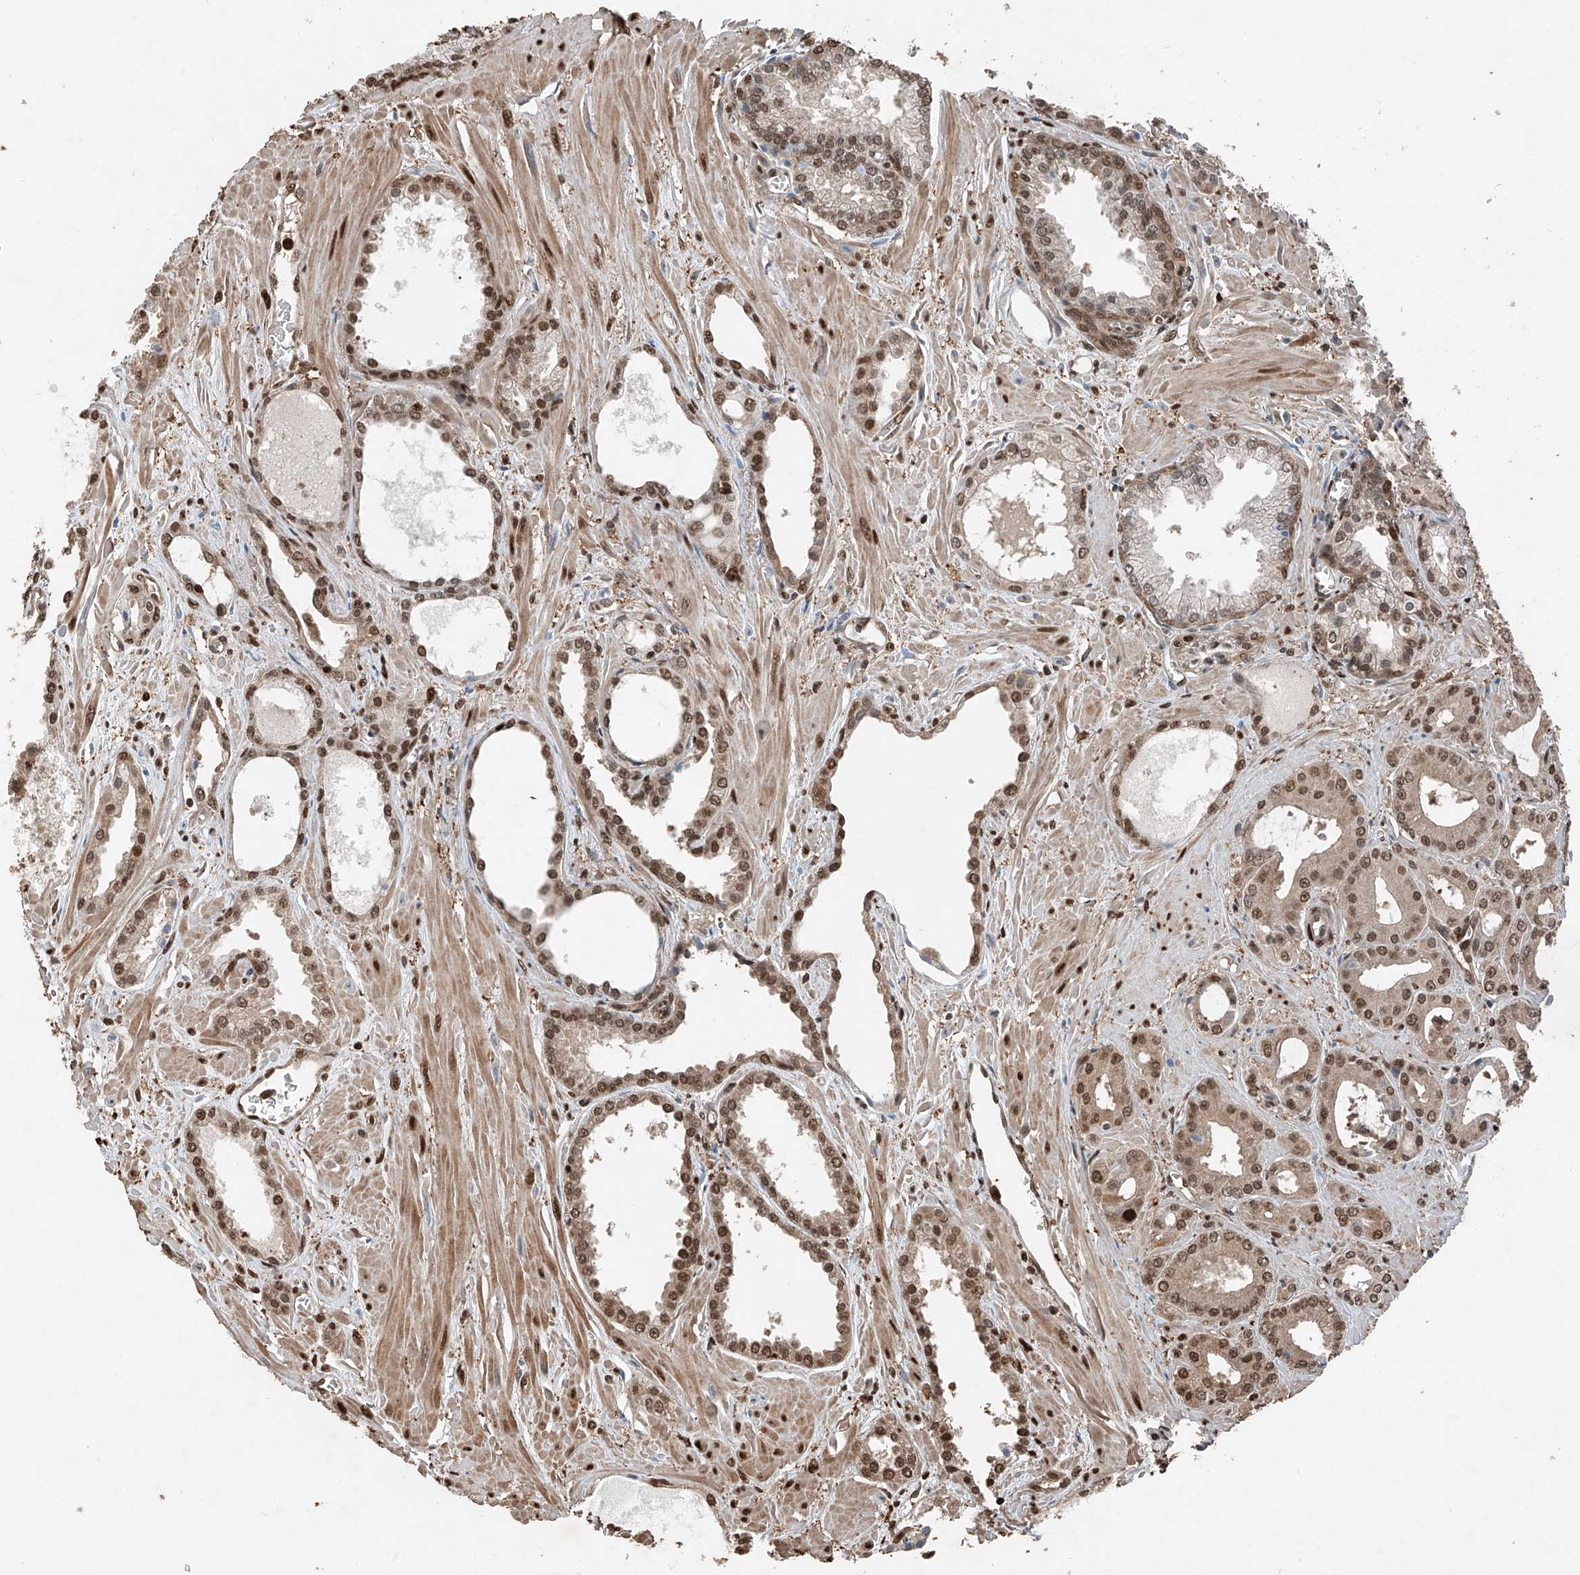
{"staining": {"intensity": "moderate", "quantity": ">75%", "location": "nuclear"}, "tissue": "prostate cancer", "cell_type": "Tumor cells", "image_type": "cancer", "snomed": [{"axis": "morphology", "description": "Adenocarcinoma, Low grade"}, {"axis": "topography", "description": "Prostate"}], "caption": "Moderate nuclear expression for a protein is identified in approximately >75% of tumor cells of prostate low-grade adenocarcinoma using IHC.", "gene": "RMND1", "patient": {"sex": "male", "age": 67}}